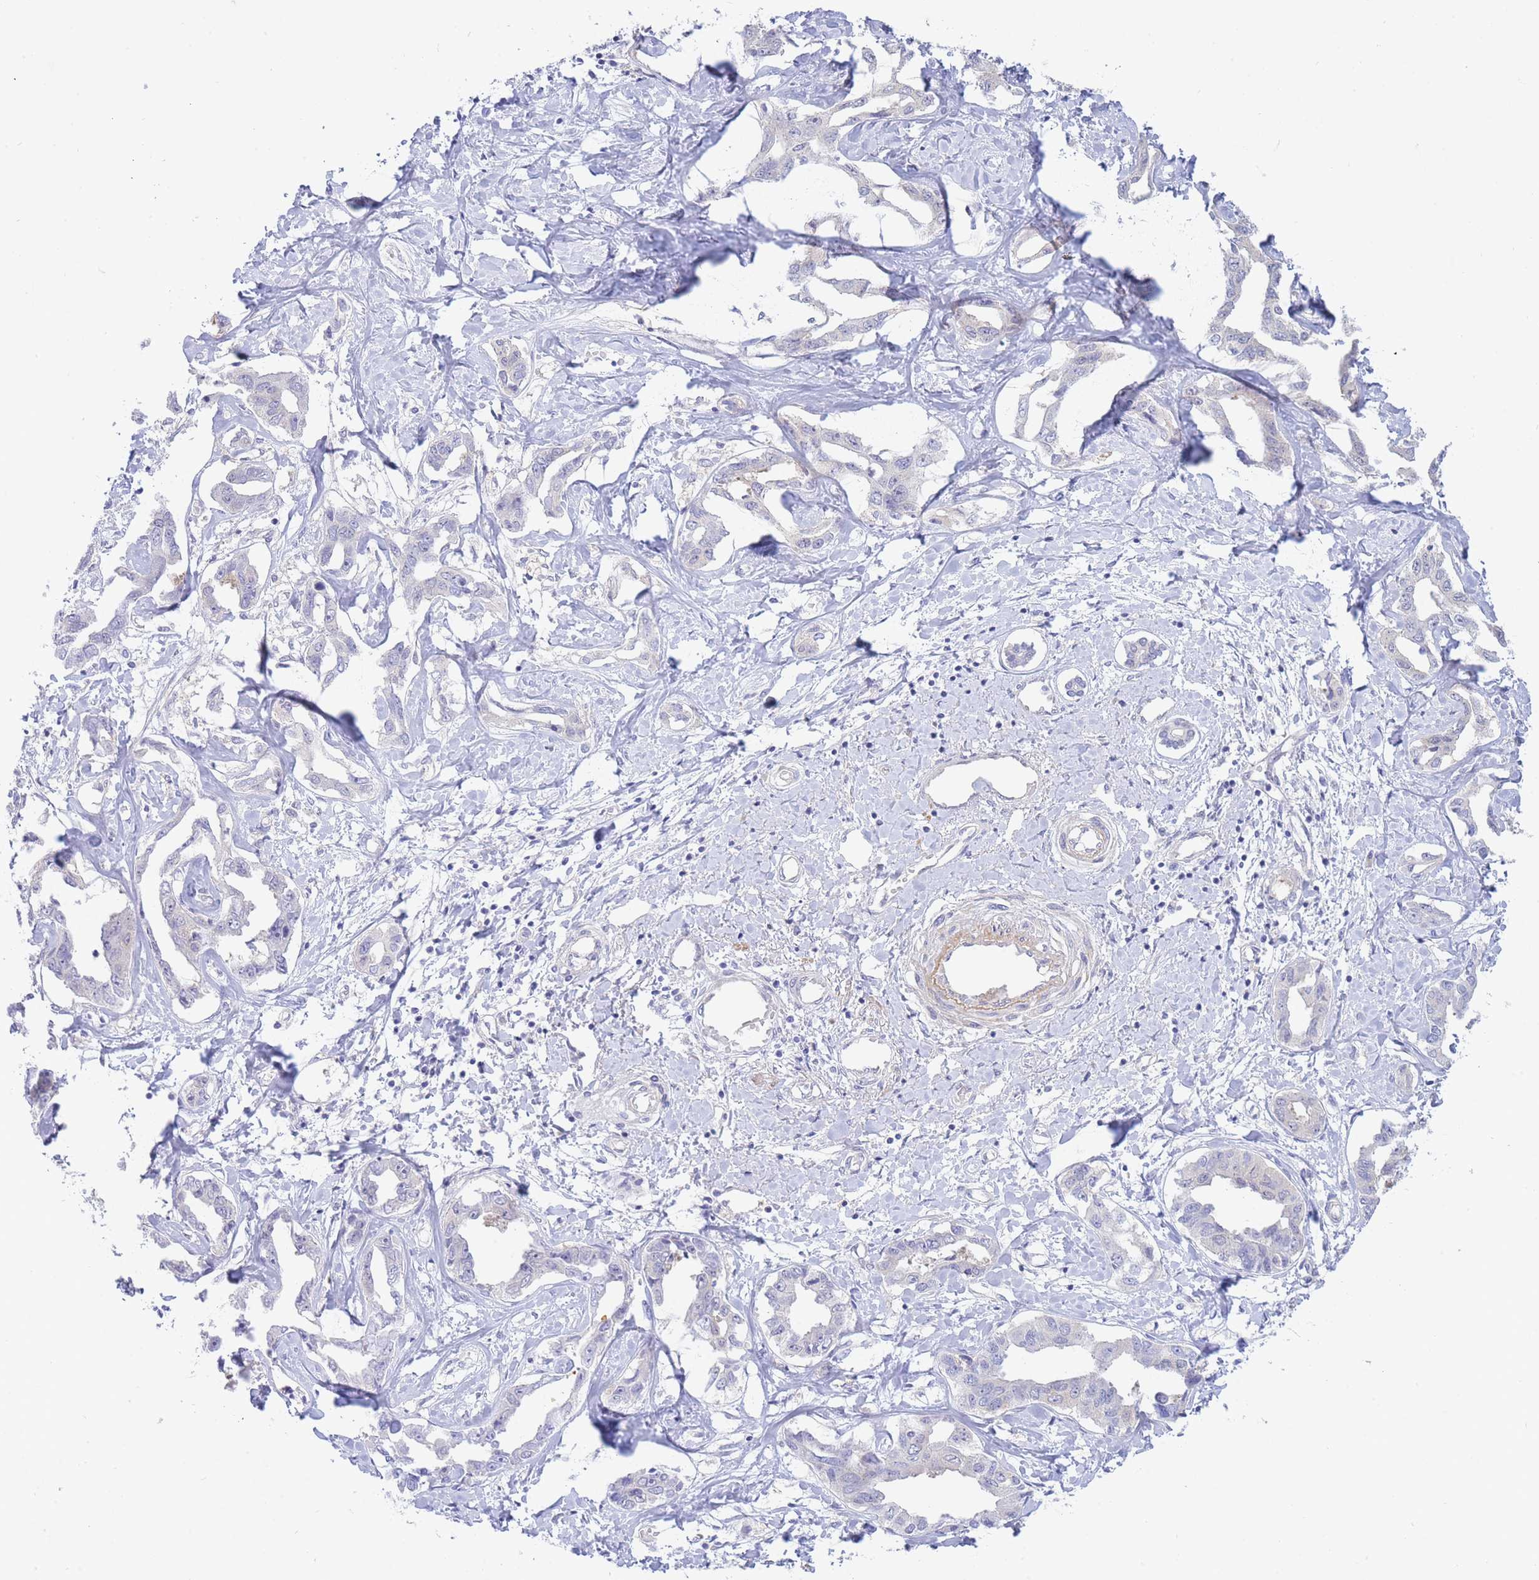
{"staining": {"intensity": "negative", "quantity": "none", "location": "none"}, "tissue": "liver cancer", "cell_type": "Tumor cells", "image_type": "cancer", "snomed": [{"axis": "morphology", "description": "Cholangiocarcinoma"}, {"axis": "topography", "description": "Liver"}], "caption": "The histopathology image demonstrates no significant positivity in tumor cells of liver cancer (cholangiocarcinoma).", "gene": "SUGT1", "patient": {"sex": "male", "age": 59}}